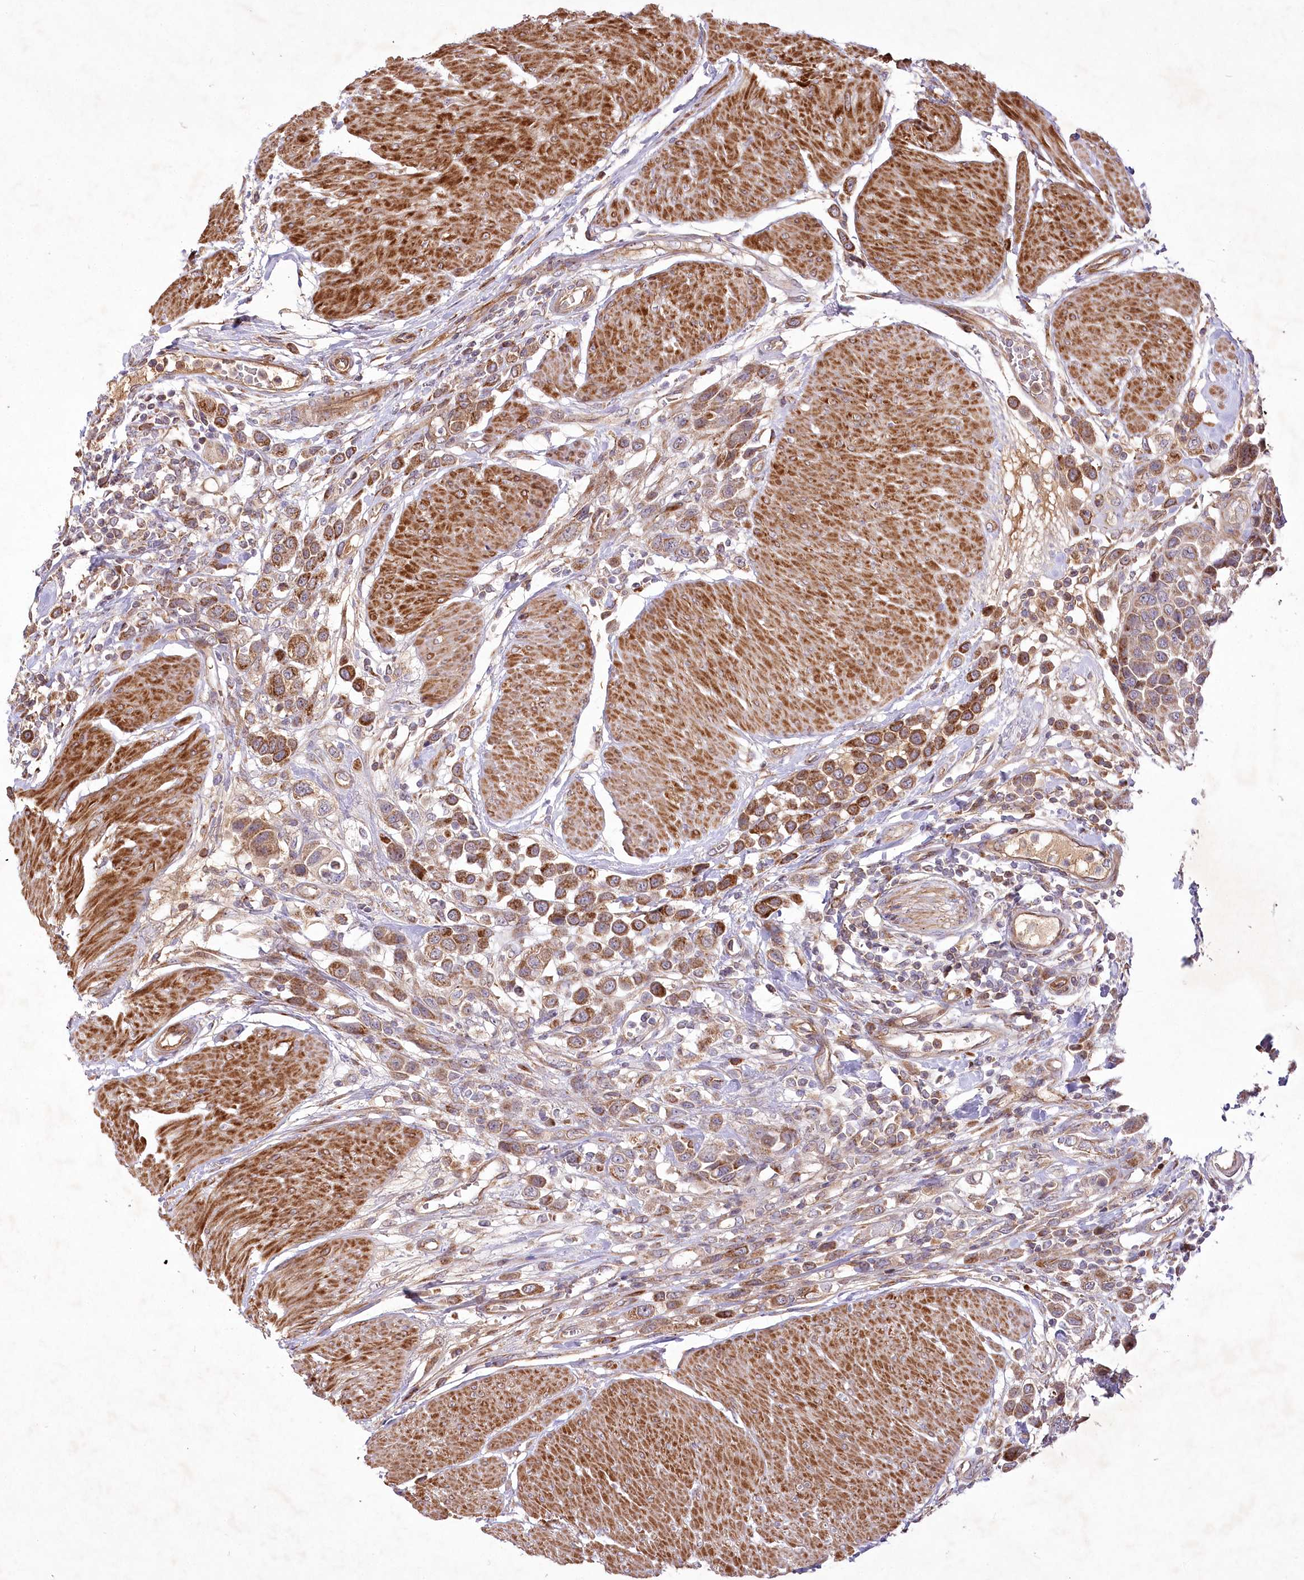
{"staining": {"intensity": "moderate", "quantity": ">75%", "location": "cytoplasmic/membranous"}, "tissue": "urothelial cancer", "cell_type": "Tumor cells", "image_type": "cancer", "snomed": [{"axis": "morphology", "description": "Urothelial carcinoma, High grade"}, {"axis": "topography", "description": "Urinary bladder"}], "caption": "Human urothelial cancer stained with a brown dye shows moderate cytoplasmic/membranous positive positivity in approximately >75% of tumor cells.", "gene": "PSTK", "patient": {"sex": "male", "age": 50}}